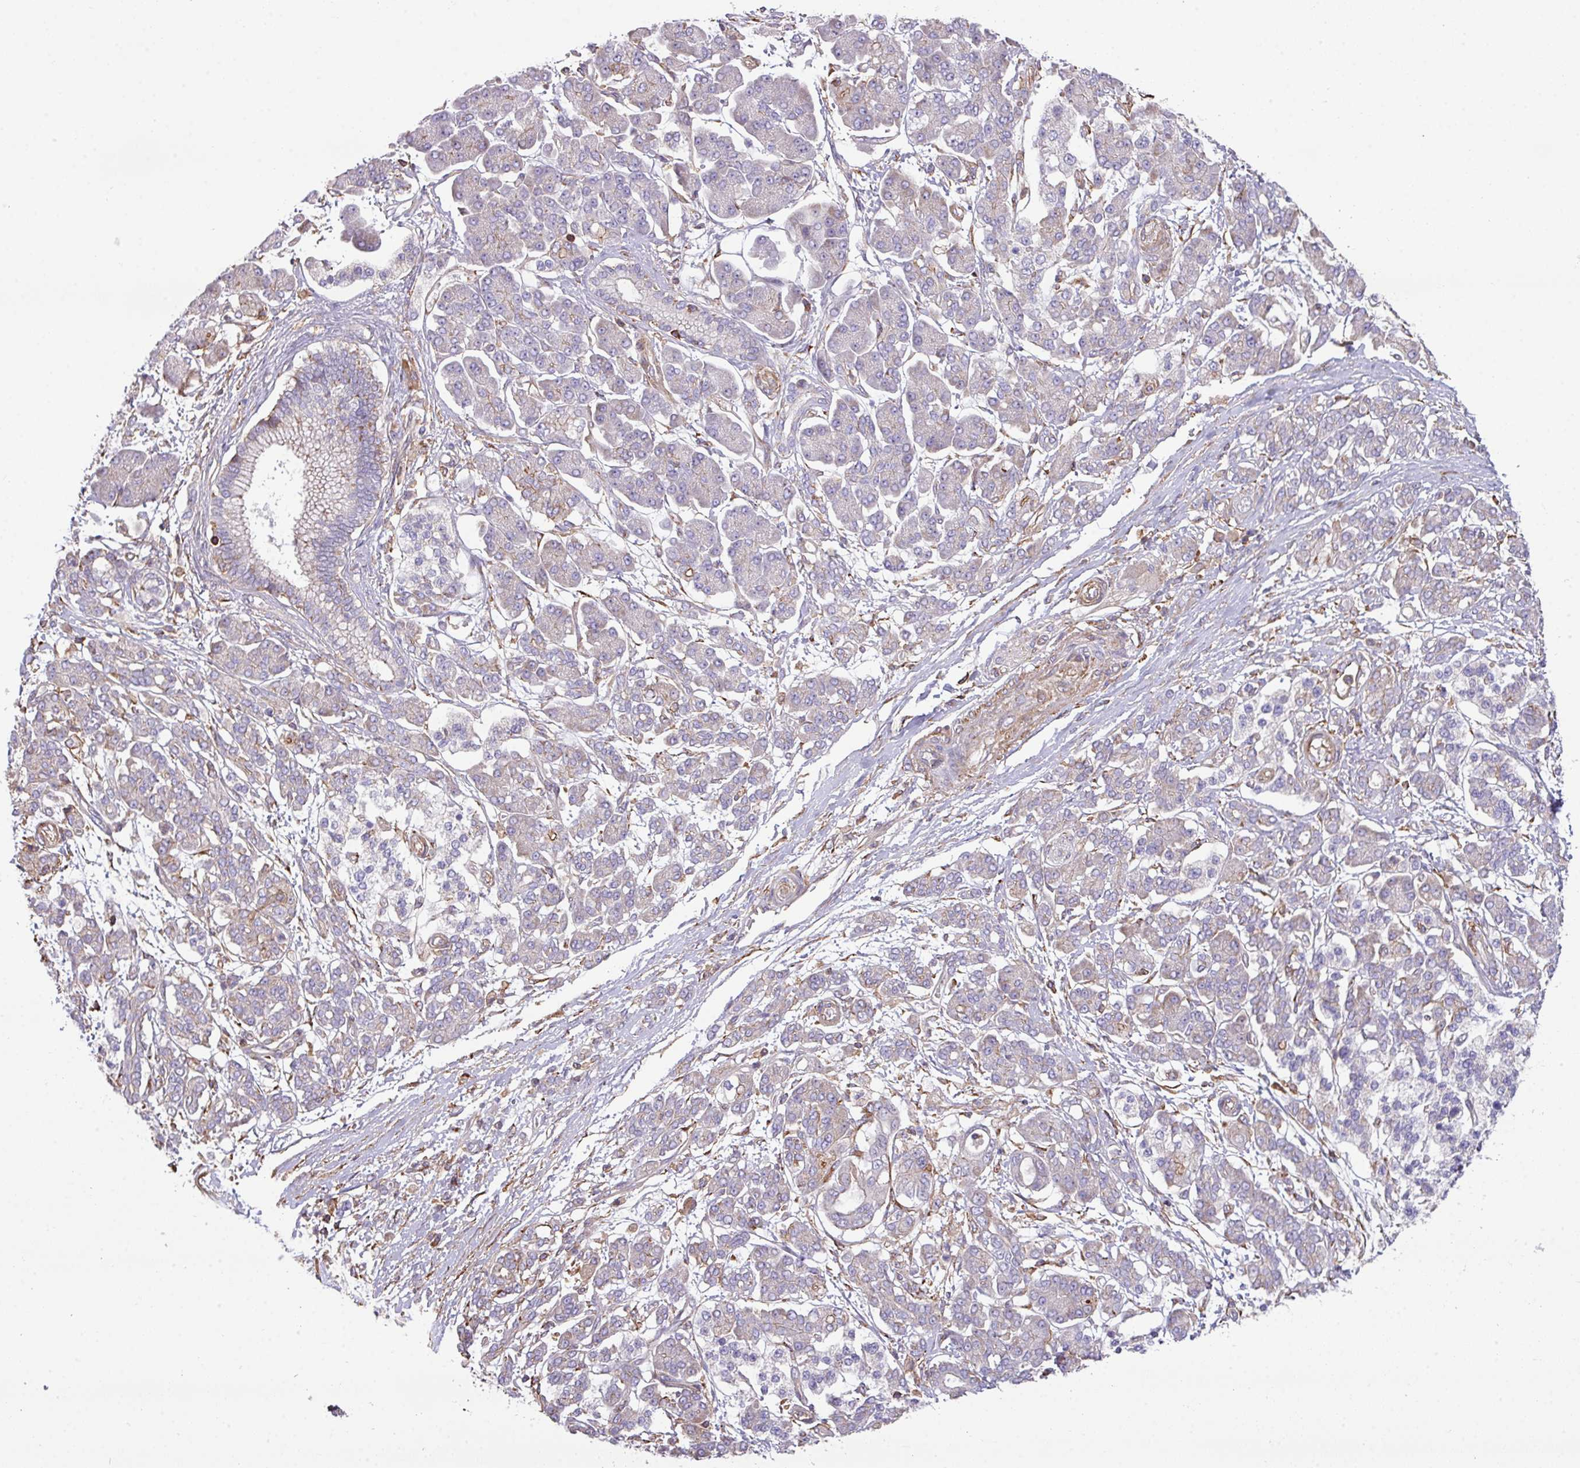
{"staining": {"intensity": "negative", "quantity": "none", "location": "none"}, "tissue": "pancreatic cancer", "cell_type": "Tumor cells", "image_type": "cancer", "snomed": [{"axis": "morphology", "description": "Adenocarcinoma, NOS"}, {"axis": "topography", "description": "Pancreas"}], "caption": "Immunohistochemical staining of pancreatic adenocarcinoma displays no significant expression in tumor cells.", "gene": "LRRC41", "patient": {"sex": "male", "age": 68}}